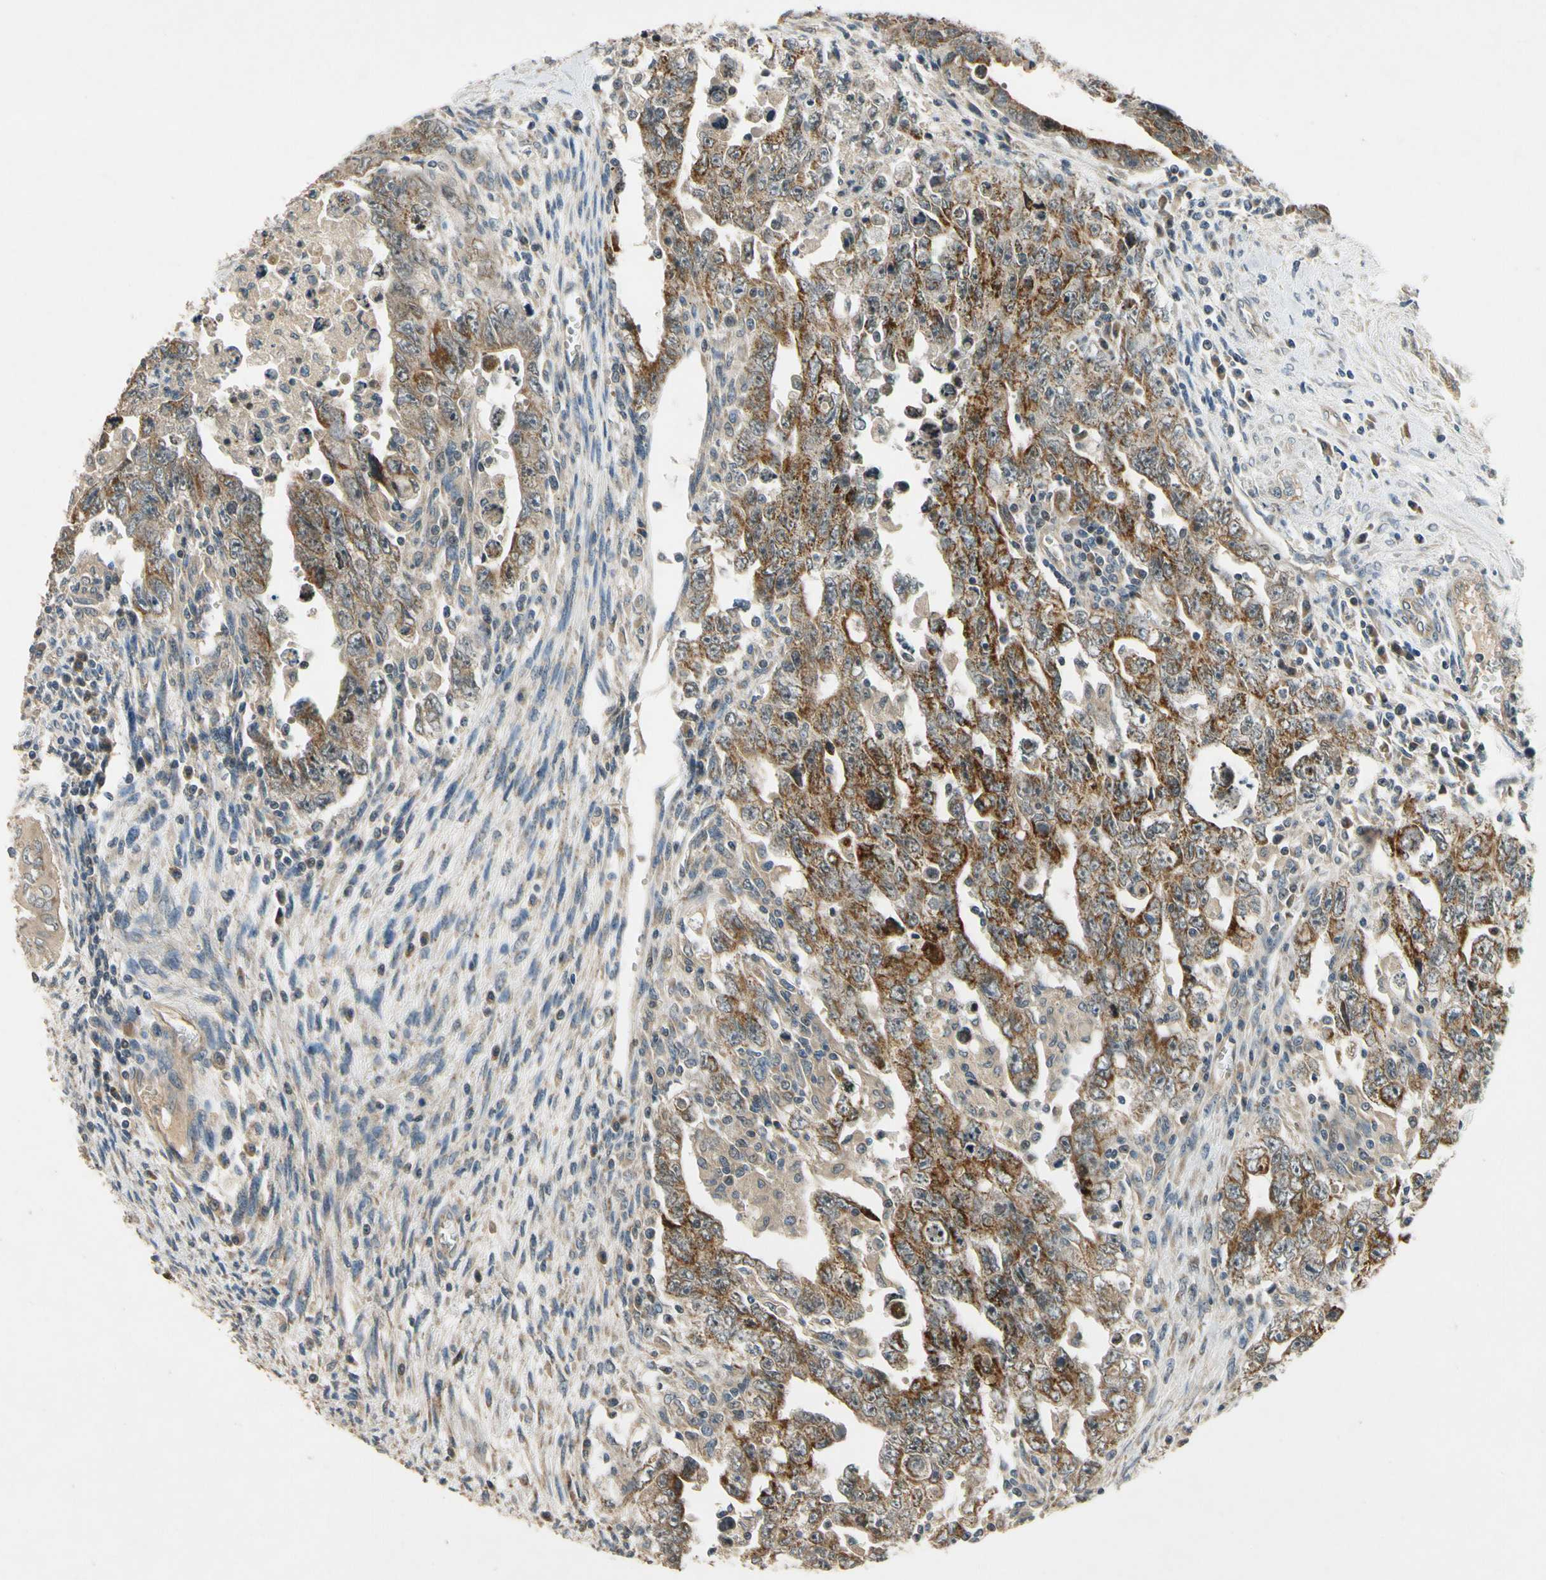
{"staining": {"intensity": "moderate", "quantity": ">75%", "location": "cytoplasmic/membranous"}, "tissue": "testis cancer", "cell_type": "Tumor cells", "image_type": "cancer", "snomed": [{"axis": "morphology", "description": "Carcinoma, Embryonal, NOS"}, {"axis": "topography", "description": "Testis"}], "caption": "Immunohistochemistry (IHC) of embryonal carcinoma (testis) demonstrates medium levels of moderate cytoplasmic/membranous positivity in about >75% of tumor cells. Immunohistochemistry (IHC) stains the protein of interest in brown and the nuclei are stained blue.", "gene": "ALKBH3", "patient": {"sex": "male", "age": 28}}